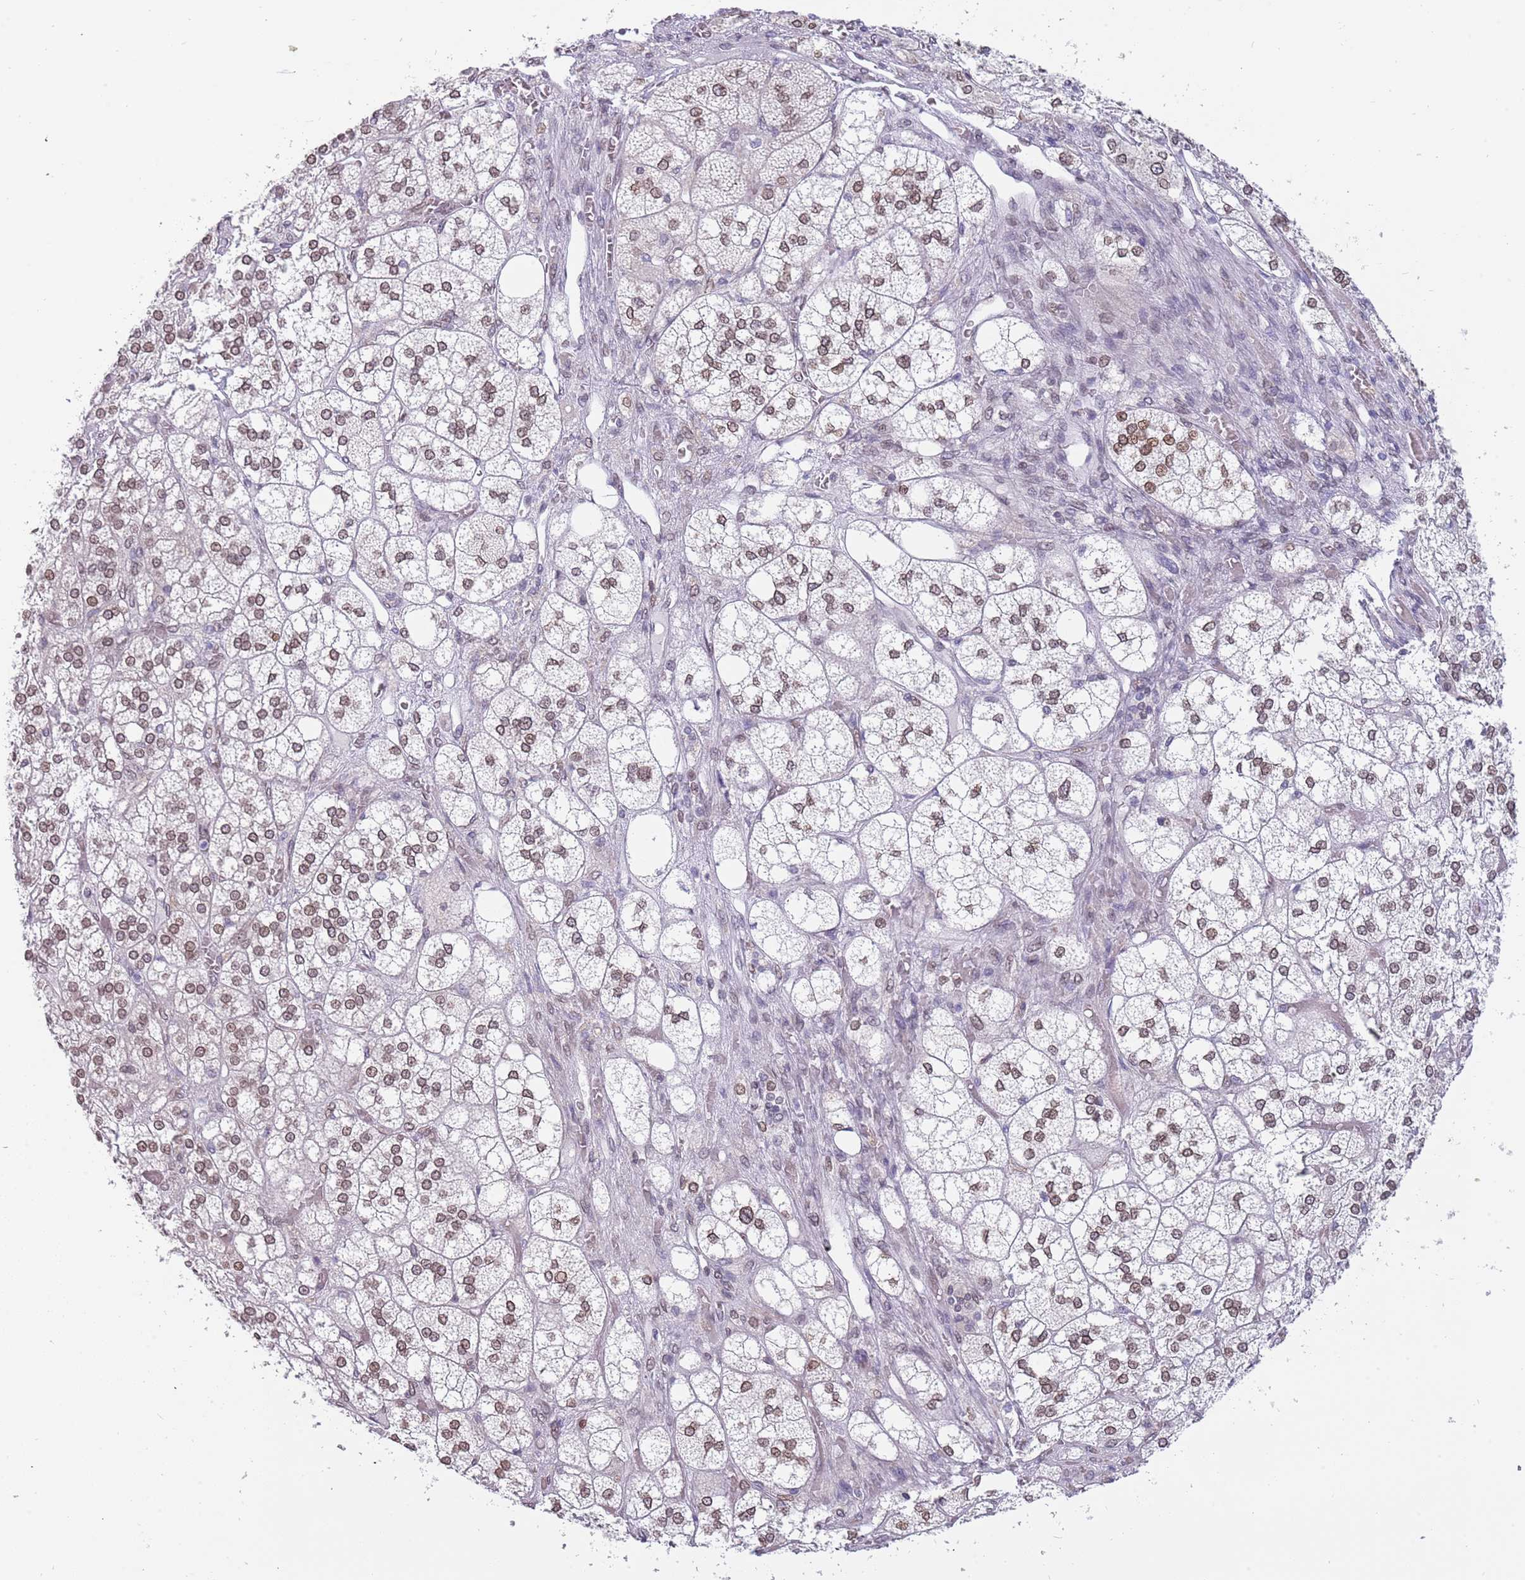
{"staining": {"intensity": "weak", "quantity": ">75%", "location": "cytoplasmic/membranous,nuclear"}, "tissue": "adrenal gland", "cell_type": "Glandular cells", "image_type": "normal", "snomed": [{"axis": "morphology", "description": "Normal tissue, NOS"}, {"axis": "topography", "description": "Adrenal gland"}], "caption": "Benign adrenal gland shows weak cytoplasmic/membranous,nuclear staining in about >75% of glandular cells The staining was performed using DAB (3,3'-diaminobenzidine) to visualize the protein expression in brown, while the nuclei were stained in blue with hematoxylin (Magnification: 20x)..", "gene": "KLHDC2", "patient": {"sex": "male", "age": 61}}